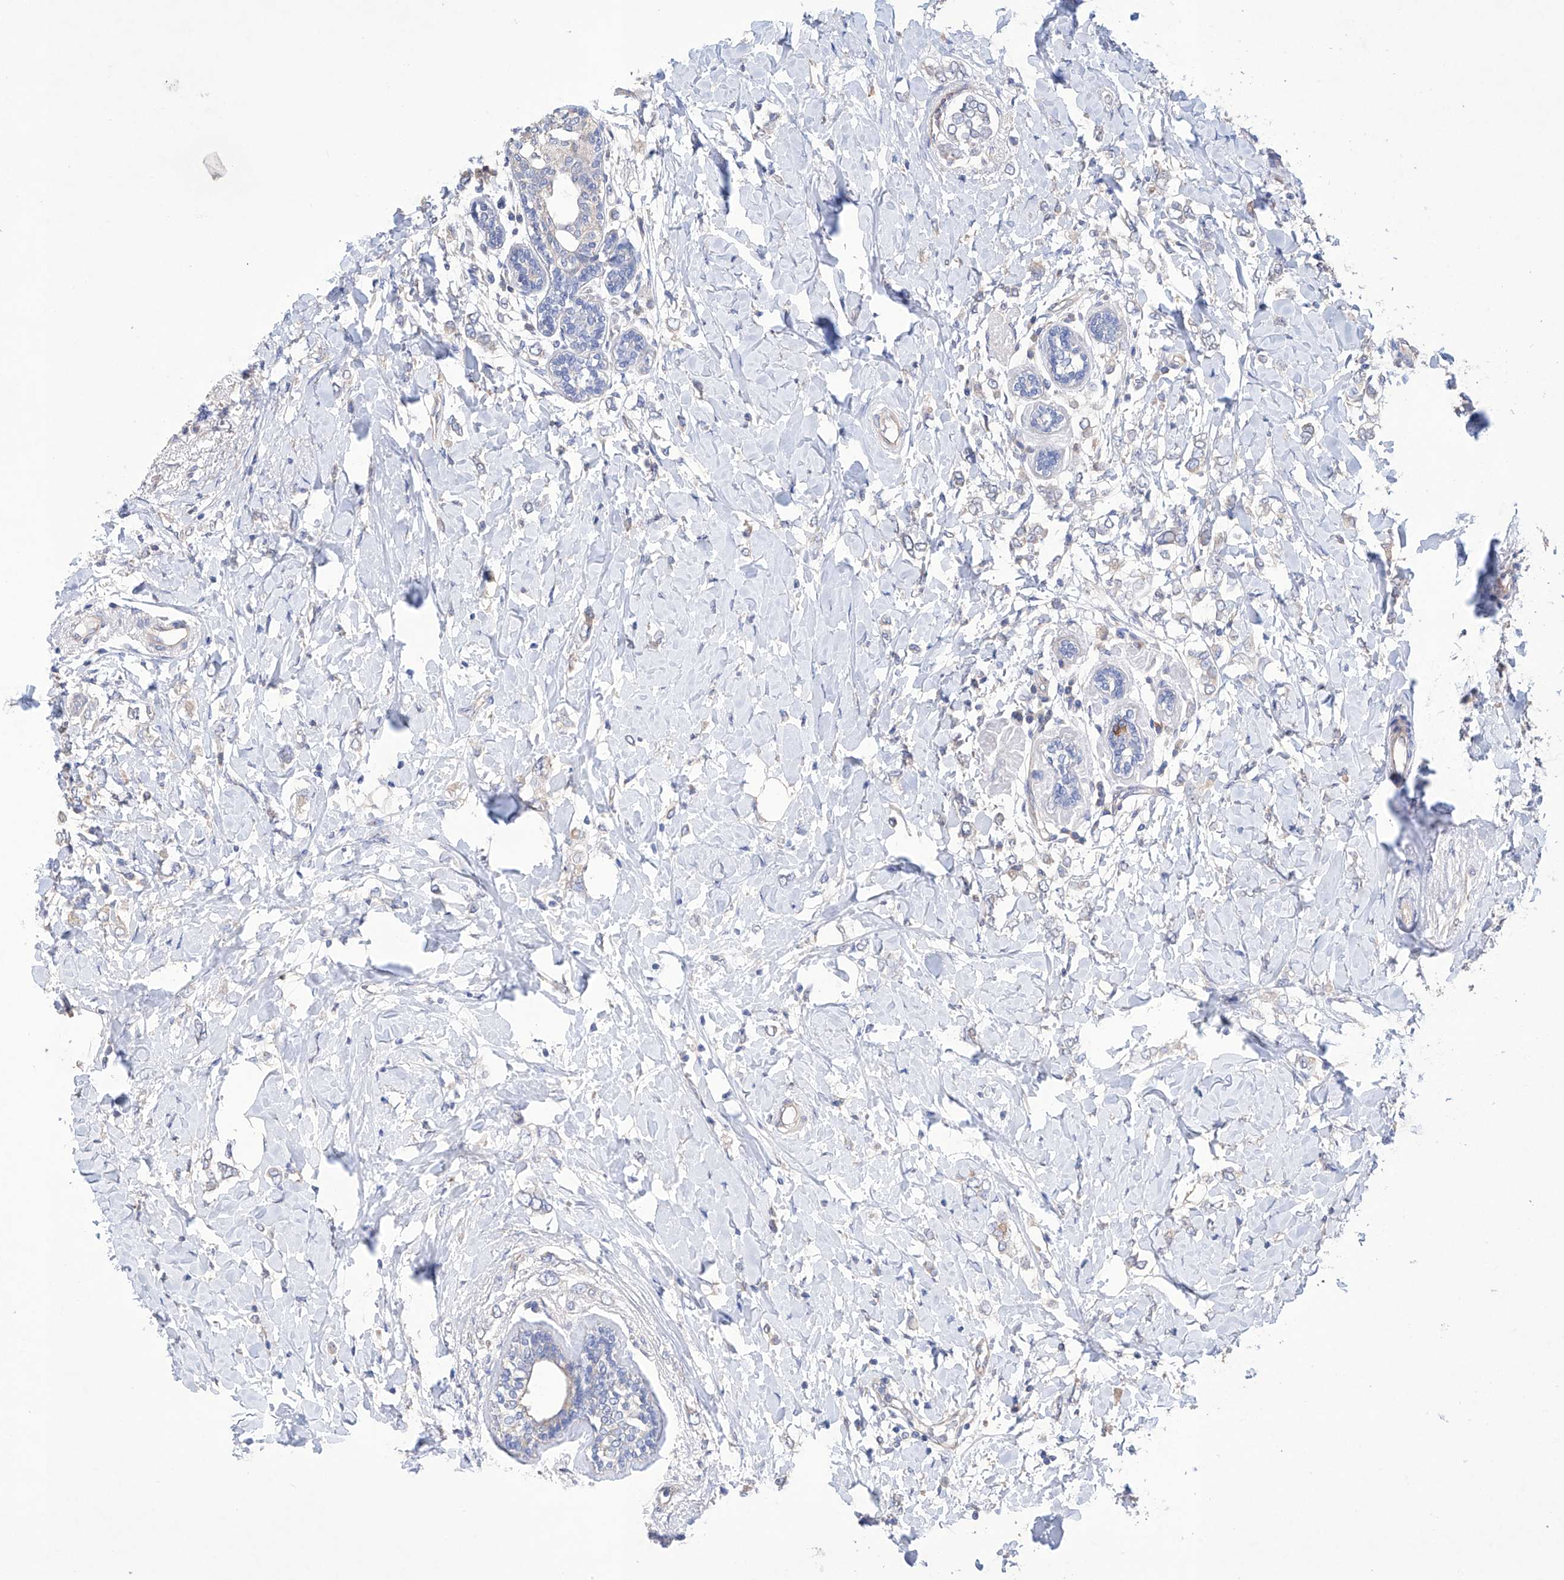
{"staining": {"intensity": "negative", "quantity": "none", "location": "none"}, "tissue": "breast cancer", "cell_type": "Tumor cells", "image_type": "cancer", "snomed": [{"axis": "morphology", "description": "Normal tissue, NOS"}, {"axis": "morphology", "description": "Lobular carcinoma"}, {"axis": "topography", "description": "Breast"}], "caption": "Protein analysis of breast cancer (lobular carcinoma) reveals no significant expression in tumor cells.", "gene": "AFG1L", "patient": {"sex": "female", "age": 47}}